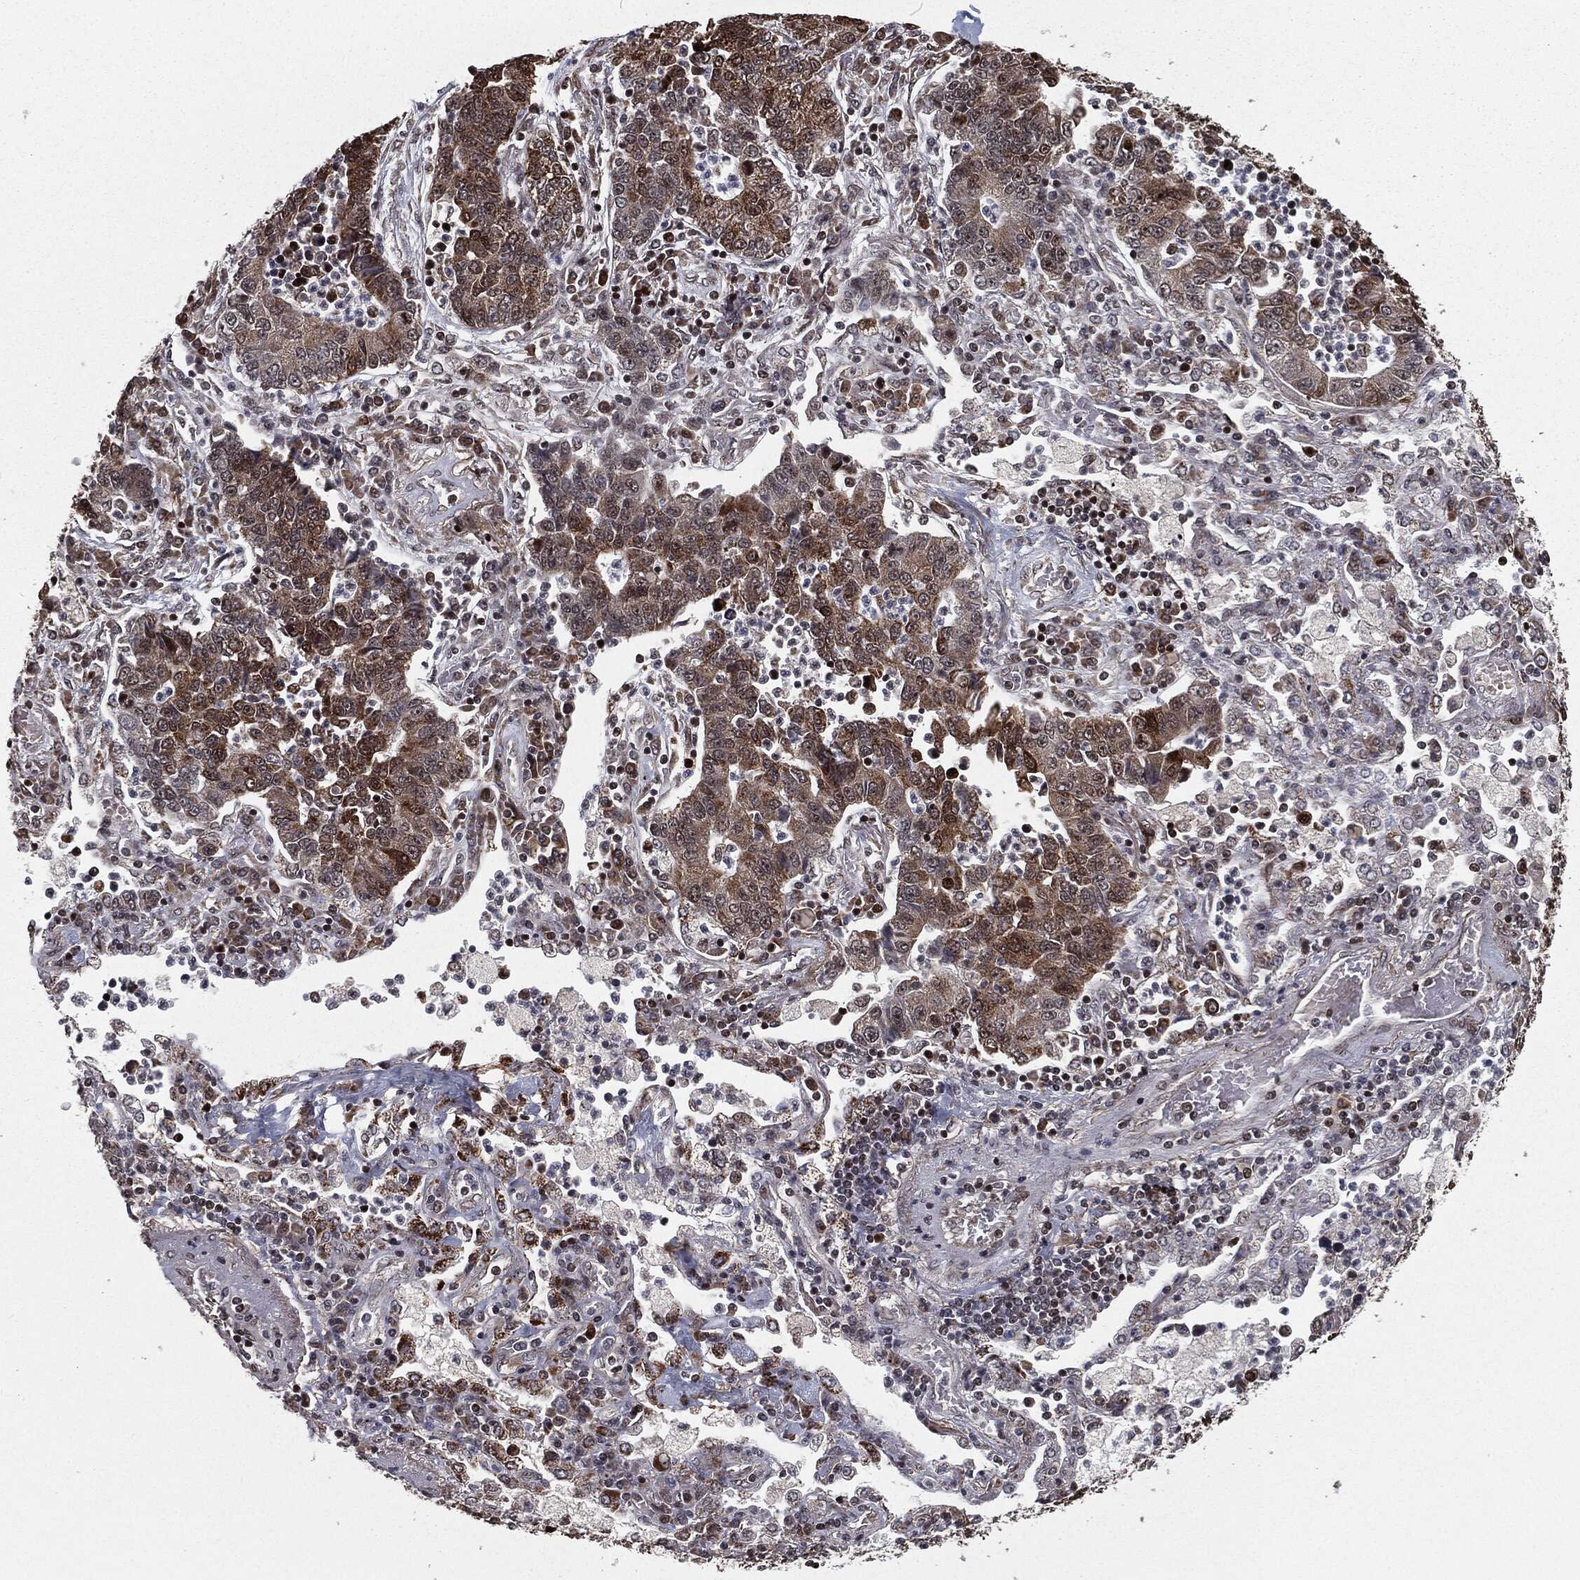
{"staining": {"intensity": "strong", "quantity": "<25%", "location": "cytoplasmic/membranous"}, "tissue": "lung cancer", "cell_type": "Tumor cells", "image_type": "cancer", "snomed": [{"axis": "morphology", "description": "Adenocarcinoma, NOS"}, {"axis": "topography", "description": "Lung"}], "caption": "This image reveals lung adenocarcinoma stained with IHC to label a protein in brown. The cytoplasmic/membranous of tumor cells show strong positivity for the protein. Nuclei are counter-stained blue.", "gene": "CHCHD2", "patient": {"sex": "female", "age": 57}}